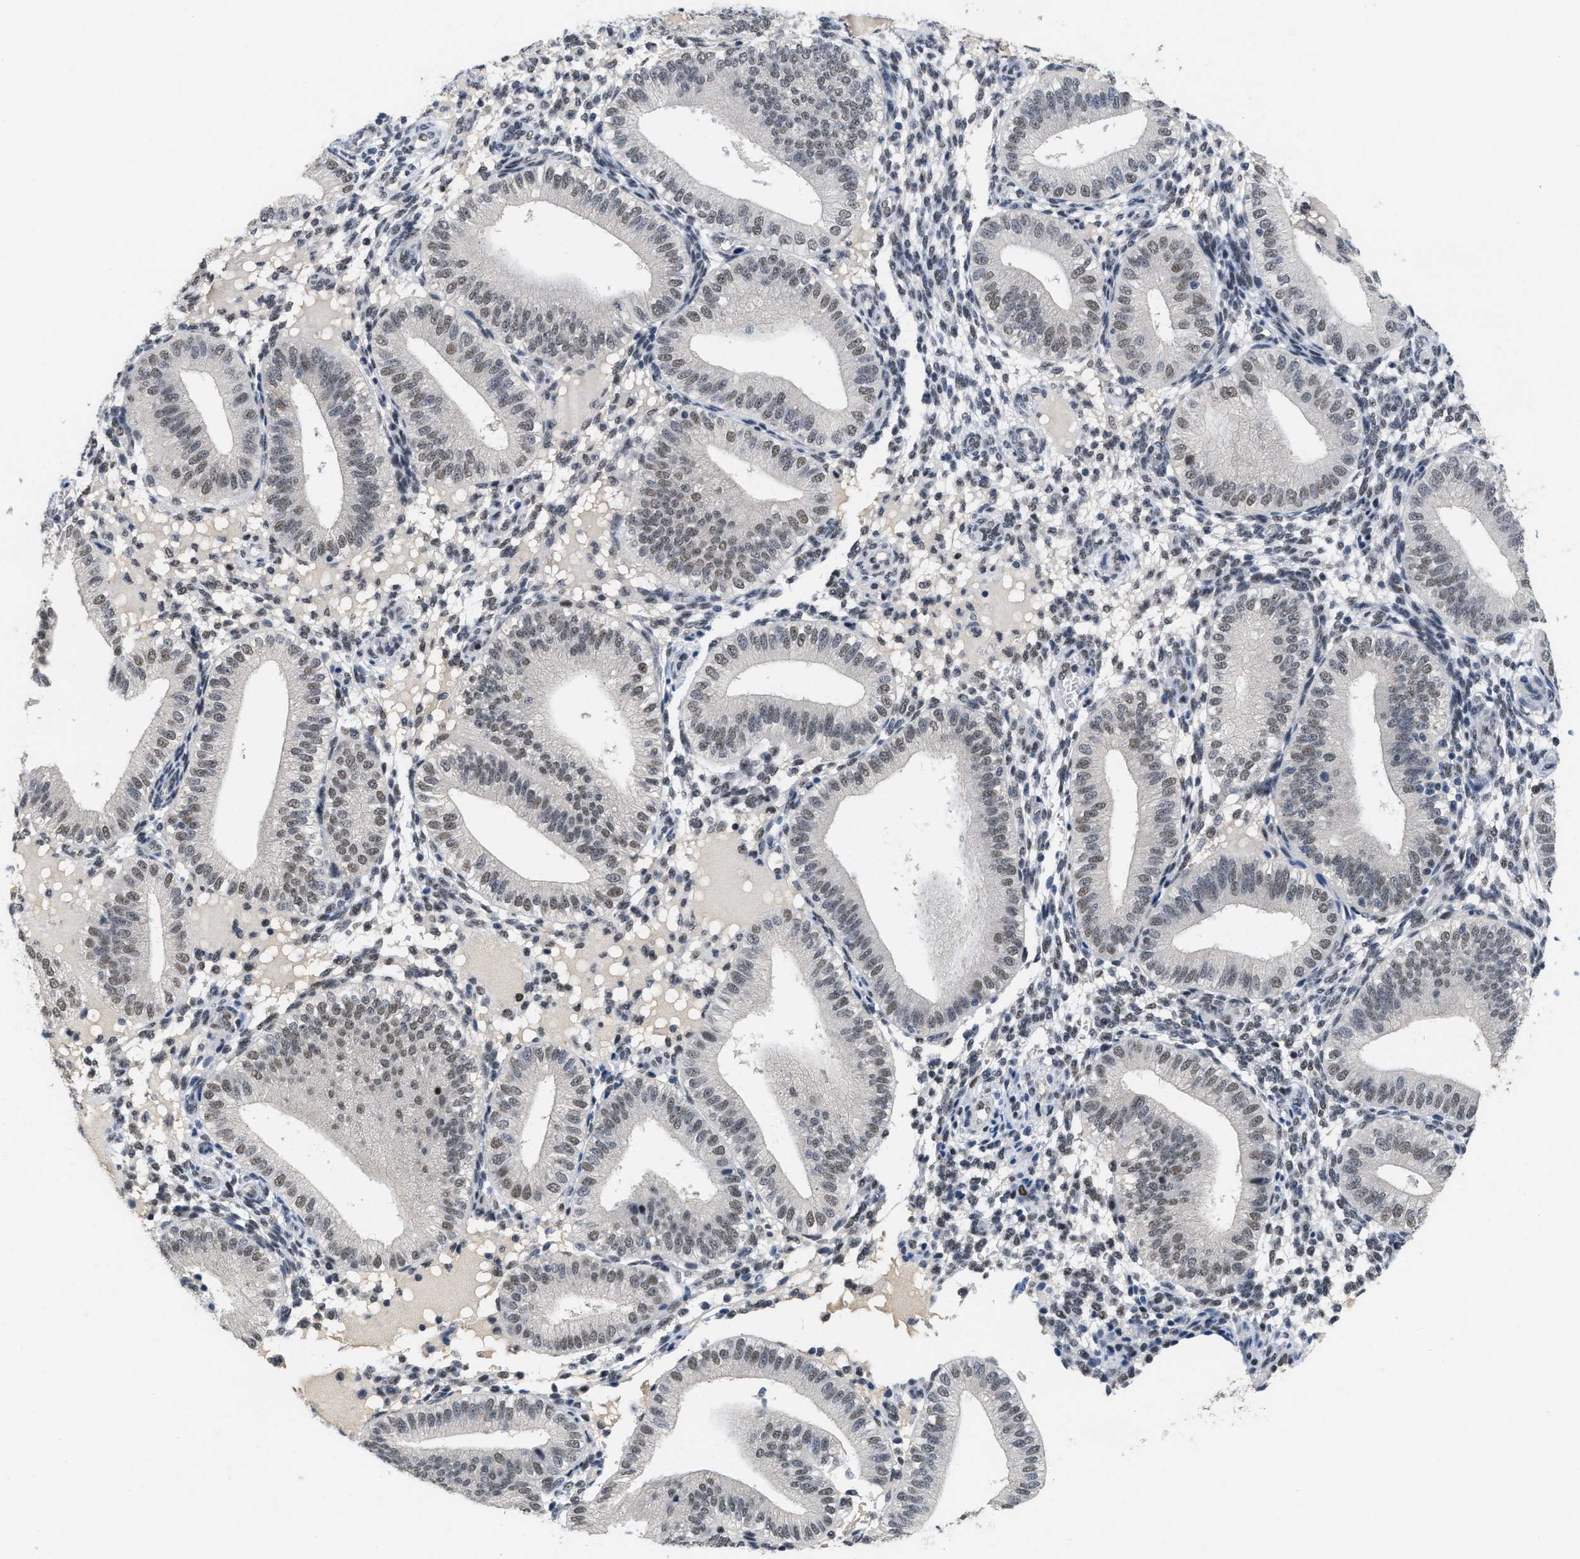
{"staining": {"intensity": "weak", "quantity": "25%-75%", "location": "nuclear"}, "tissue": "endometrium", "cell_type": "Cells in endometrial stroma", "image_type": "normal", "snomed": [{"axis": "morphology", "description": "Normal tissue, NOS"}, {"axis": "topography", "description": "Endometrium"}], "caption": "Immunohistochemistry (IHC) histopathology image of benign endometrium: human endometrium stained using immunohistochemistry exhibits low levels of weak protein expression localized specifically in the nuclear of cells in endometrial stroma, appearing as a nuclear brown color.", "gene": "GGNBP2", "patient": {"sex": "female", "age": 39}}